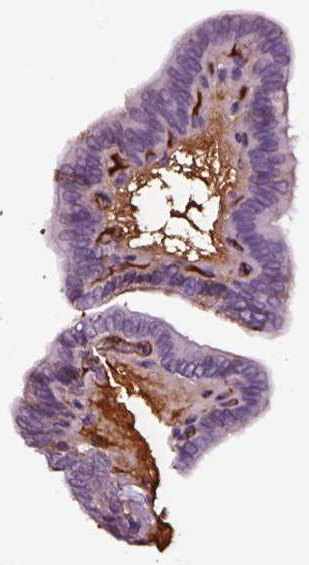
{"staining": {"intensity": "negative", "quantity": "none", "location": "none"}, "tissue": "thyroid cancer", "cell_type": "Tumor cells", "image_type": "cancer", "snomed": [{"axis": "morphology", "description": "Papillary adenocarcinoma, NOS"}, {"axis": "topography", "description": "Thyroid gland"}], "caption": "Immunohistochemical staining of thyroid papillary adenocarcinoma exhibits no significant staining in tumor cells.", "gene": "TF", "patient": {"sex": "female", "age": 21}}